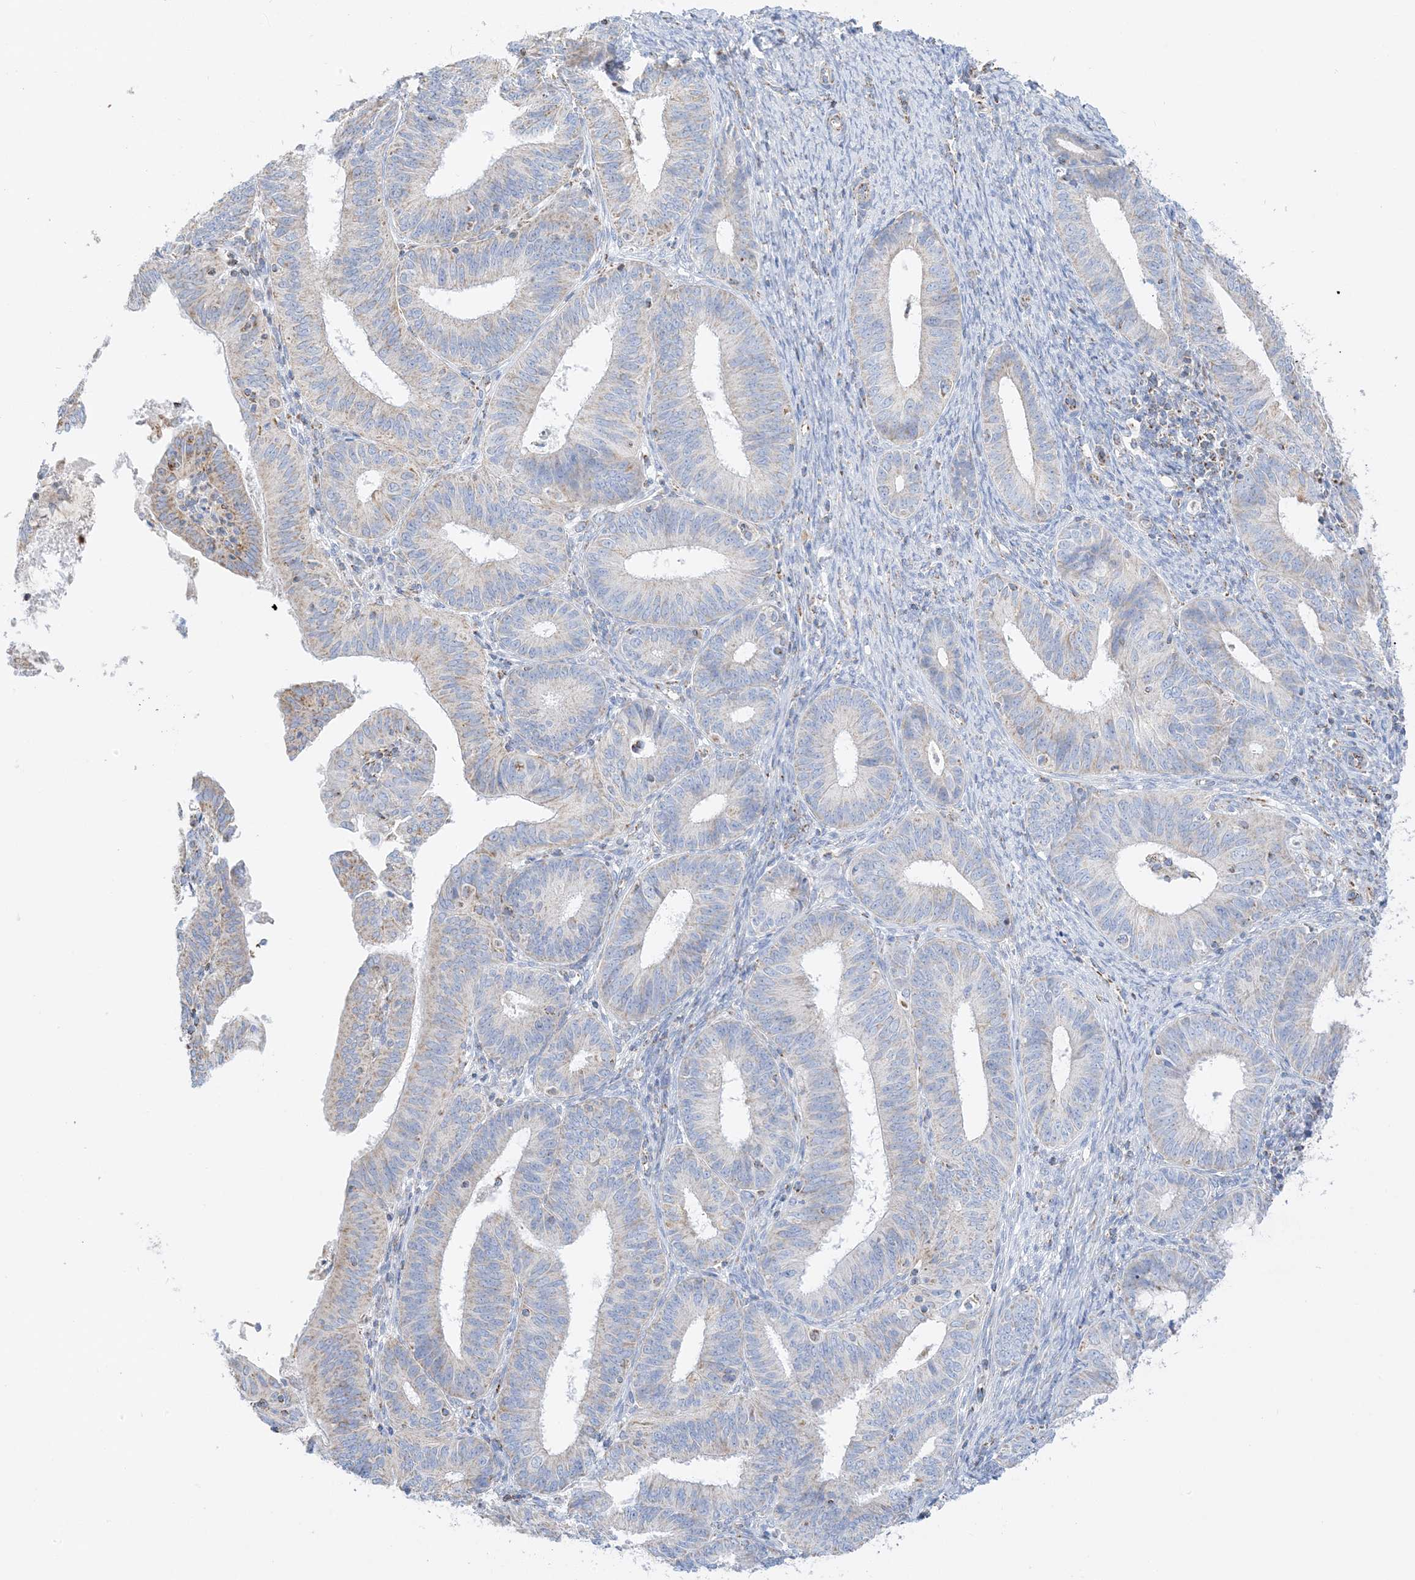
{"staining": {"intensity": "moderate", "quantity": "<25%", "location": "cytoplasmic/membranous"}, "tissue": "endometrial cancer", "cell_type": "Tumor cells", "image_type": "cancer", "snomed": [{"axis": "morphology", "description": "Adenocarcinoma, NOS"}, {"axis": "topography", "description": "Endometrium"}], "caption": "Moderate cytoplasmic/membranous protein expression is present in approximately <25% of tumor cells in adenocarcinoma (endometrial).", "gene": "CAPN13", "patient": {"sex": "female", "age": 51}}